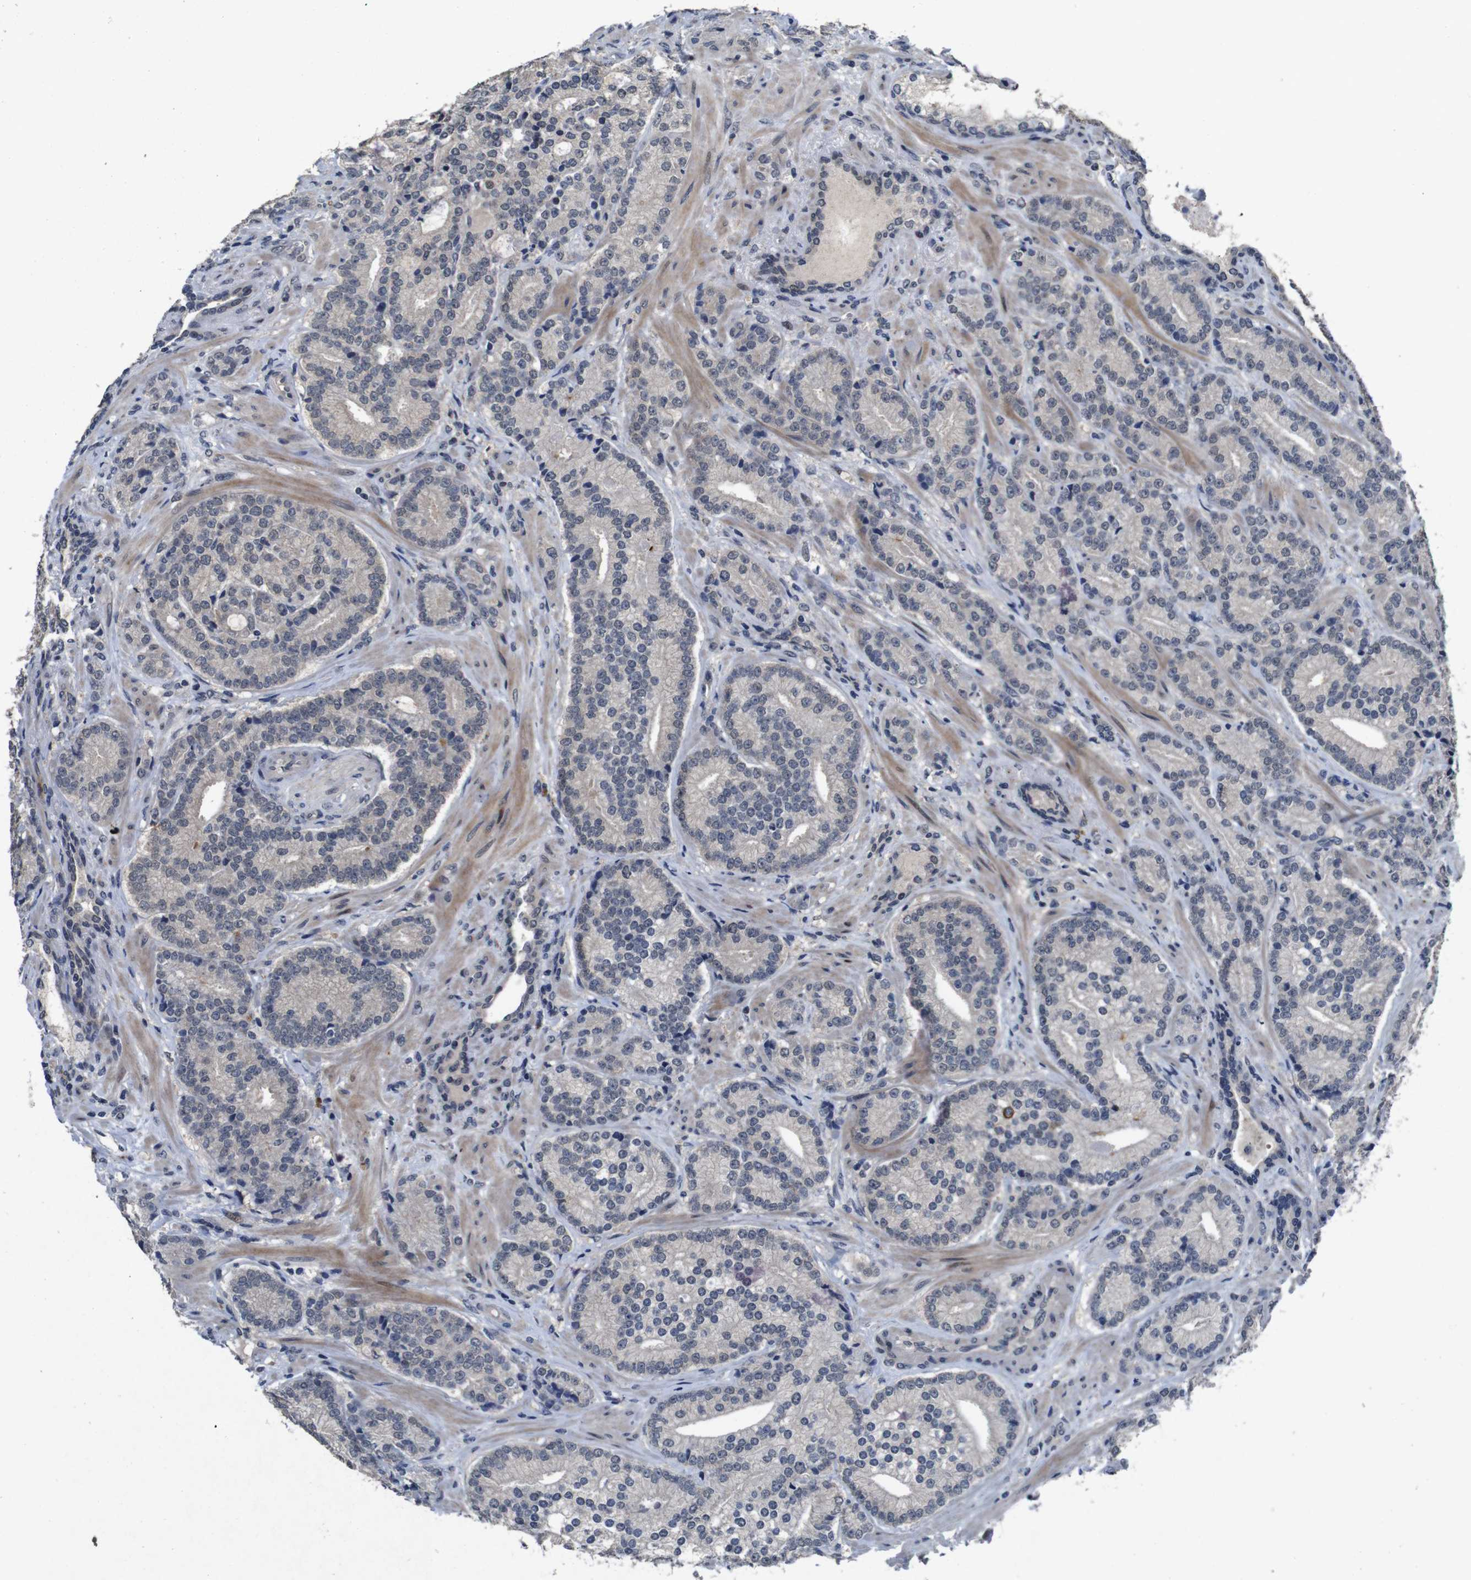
{"staining": {"intensity": "negative", "quantity": "none", "location": "none"}, "tissue": "prostate cancer", "cell_type": "Tumor cells", "image_type": "cancer", "snomed": [{"axis": "morphology", "description": "Adenocarcinoma, High grade"}, {"axis": "topography", "description": "Prostate"}], "caption": "The IHC micrograph has no significant positivity in tumor cells of prostate high-grade adenocarcinoma tissue.", "gene": "AKT3", "patient": {"sex": "male", "age": 61}}